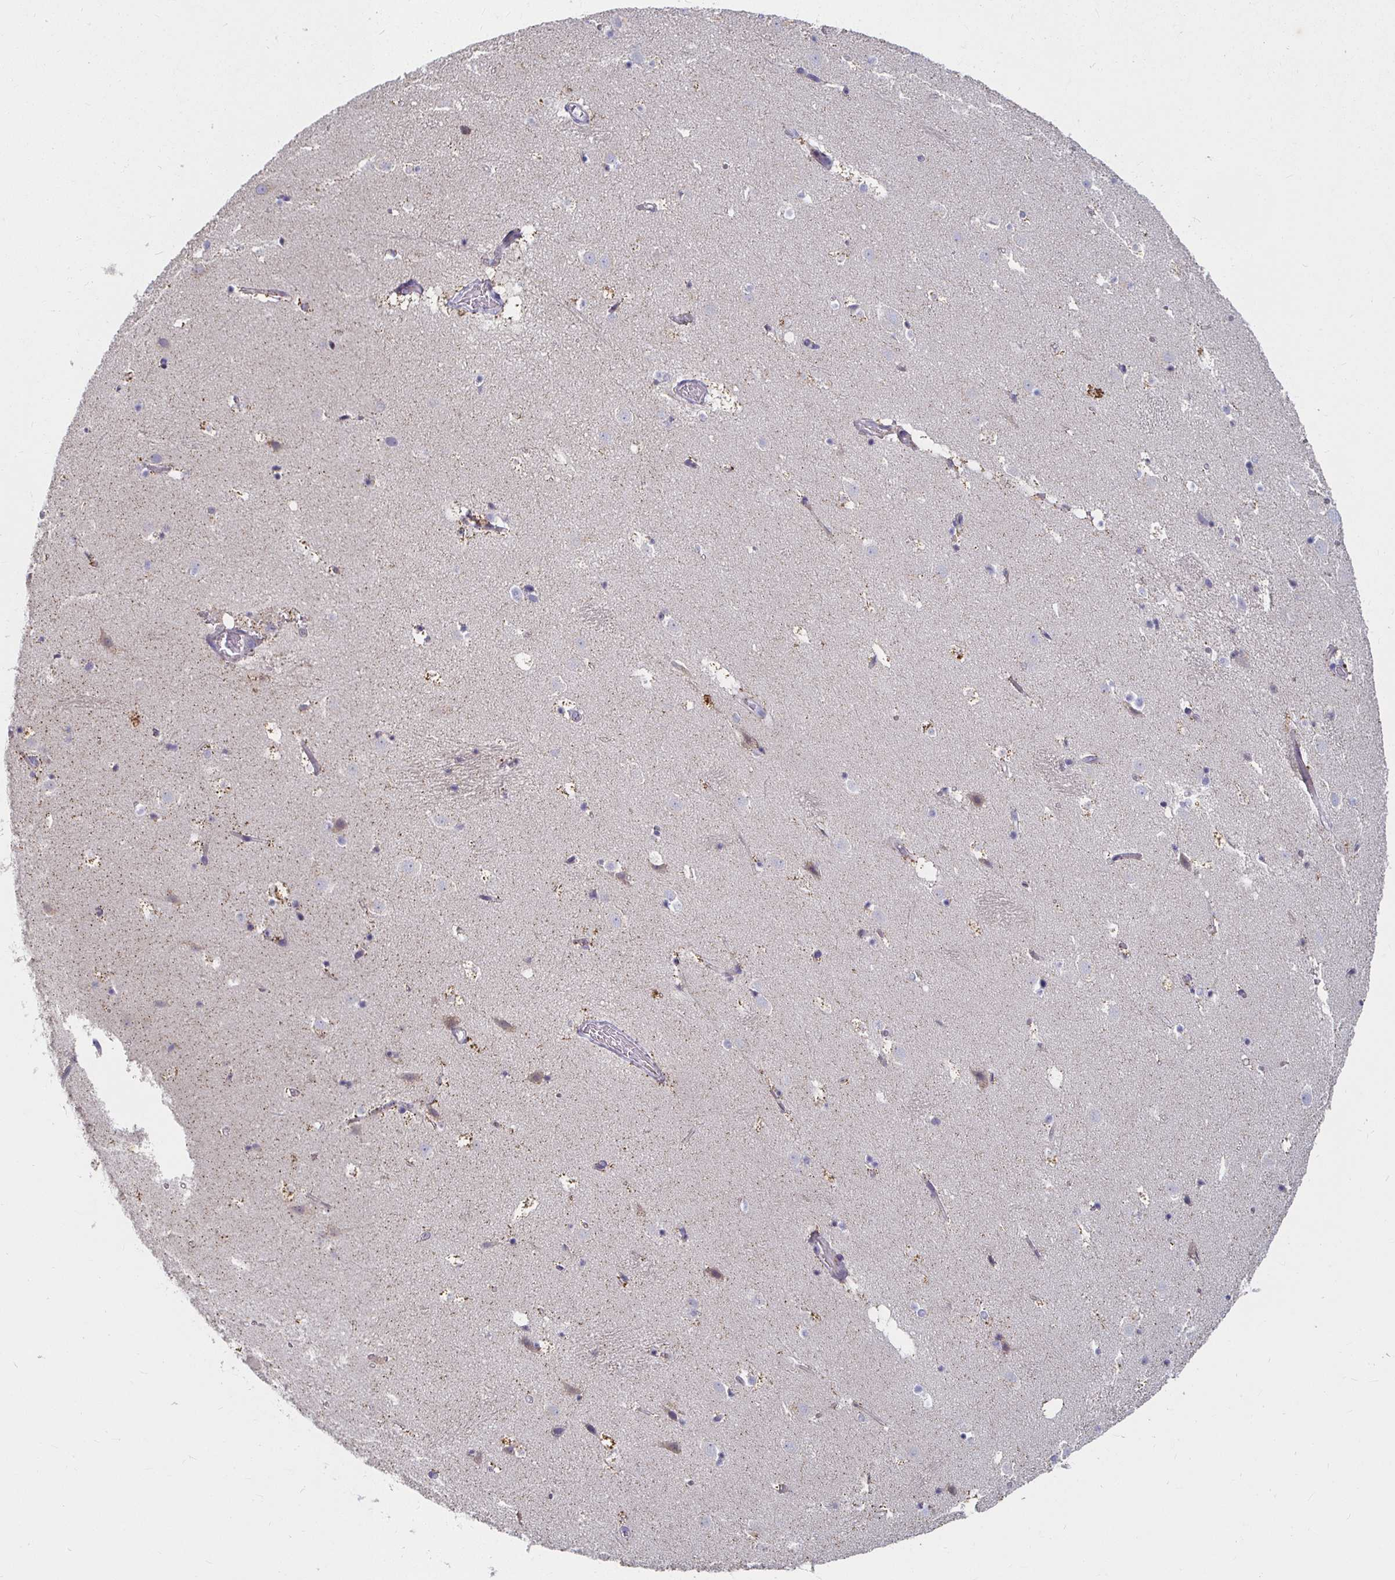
{"staining": {"intensity": "negative", "quantity": "none", "location": "none"}, "tissue": "caudate", "cell_type": "Glial cells", "image_type": "normal", "snomed": [{"axis": "morphology", "description": "Normal tissue, NOS"}, {"axis": "topography", "description": "Lateral ventricle wall"}], "caption": "Caudate stained for a protein using immunohistochemistry (IHC) demonstrates no expression glial cells.", "gene": "RNF144B", "patient": {"sex": "male", "age": 37}}